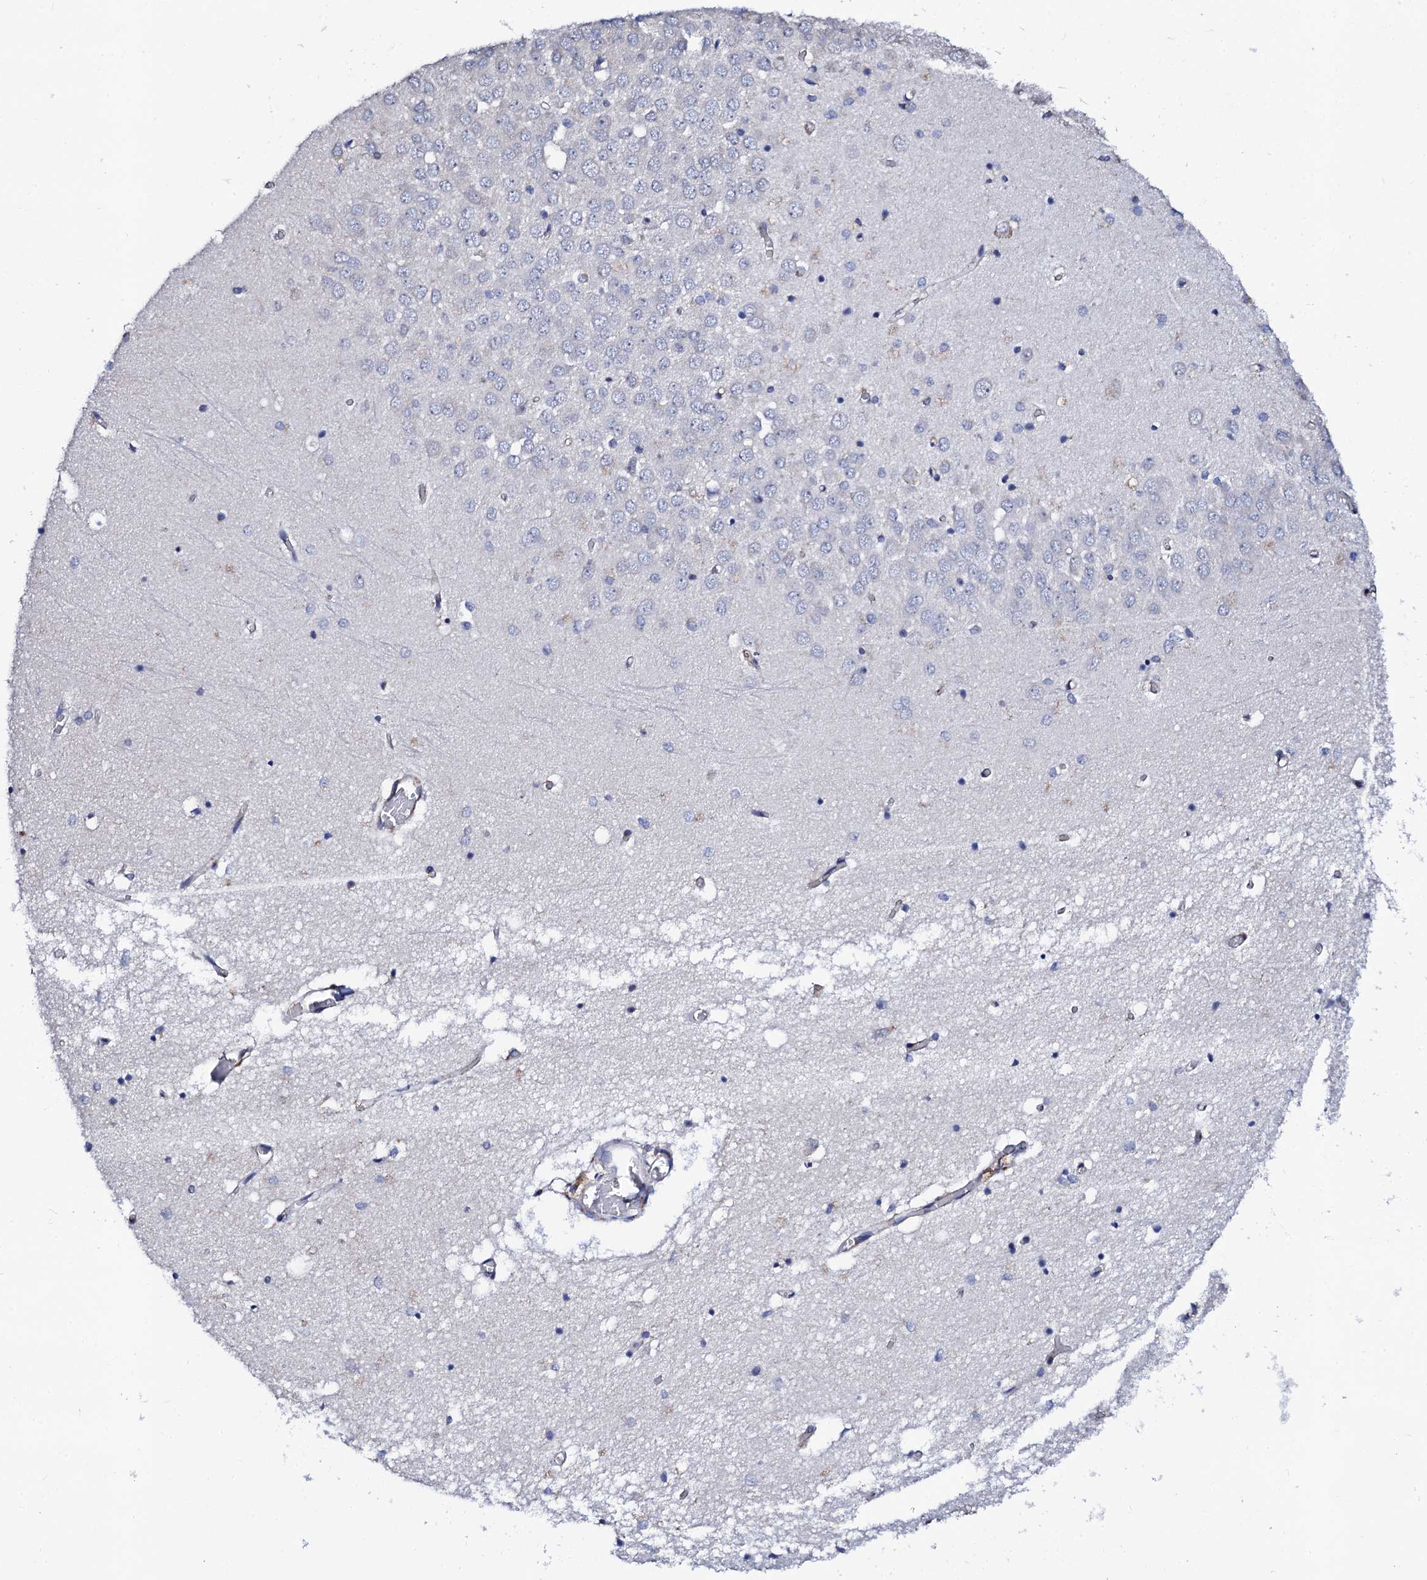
{"staining": {"intensity": "negative", "quantity": "none", "location": "none"}, "tissue": "hippocampus", "cell_type": "Glial cells", "image_type": "normal", "snomed": [{"axis": "morphology", "description": "Normal tissue, NOS"}, {"axis": "topography", "description": "Hippocampus"}], "caption": "Glial cells are negative for brown protein staining in unremarkable hippocampus. (Brightfield microscopy of DAB IHC at high magnification).", "gene": "TCIRG1", "patient": {"sex": "male", "age": 70}}